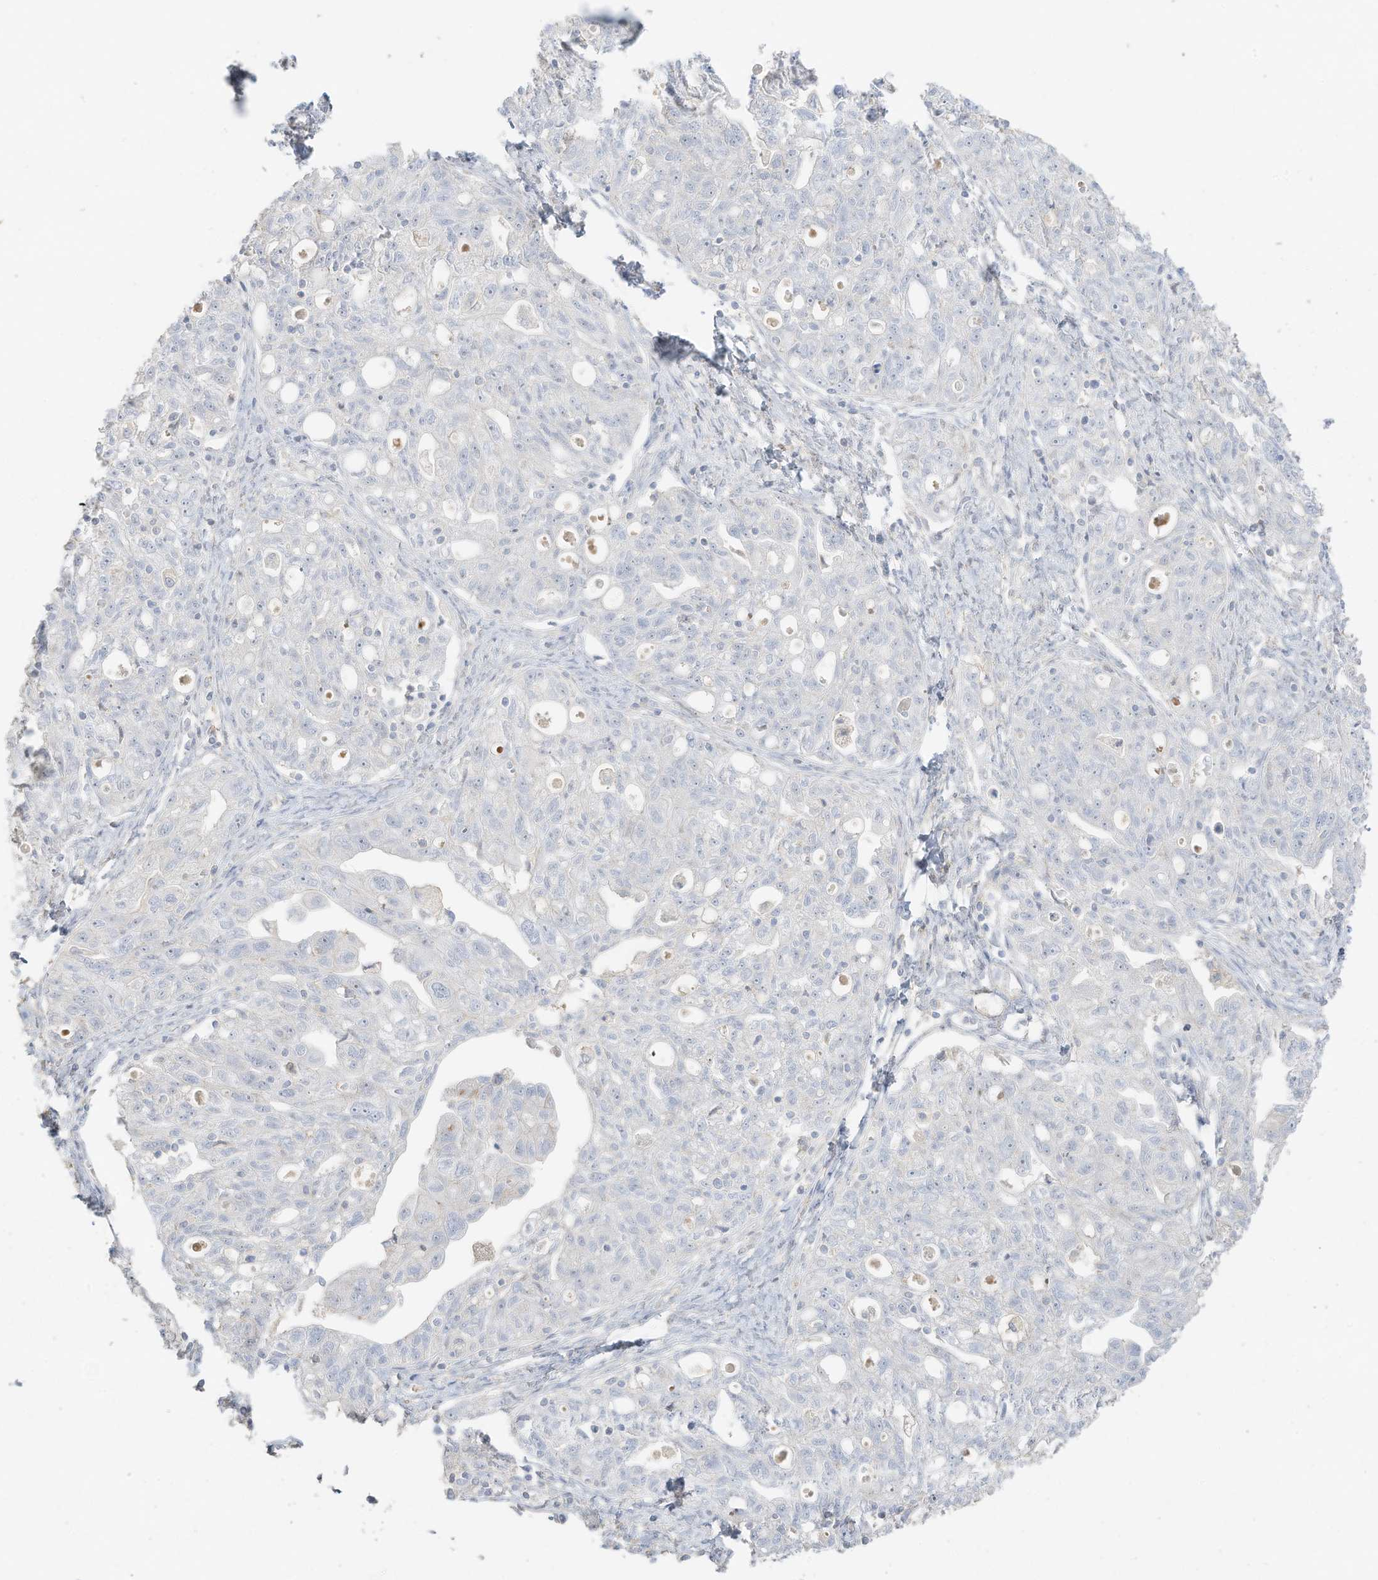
{"staining": {"intensity": "negative", "quantity": "none", "location": "none"}, "tissue": "ovarian cancer", "cell_type": "Tumor cells", "image_type": "cancer", "snomed": [{"axis": "morphology", "description": "Carcinoma, NOS"}, {"axis": "morphology", "description": "Cystadenocarcinoma, serous, NOS"}, {"axis": "topography", "description": "Ovary"}], "caption": "Tumor cells are negative for brown protein staining in ovarian serous cystadenocarcinoma.", "gene": "ZBTB41", "patient": {"sex": "female", "age": 69}}